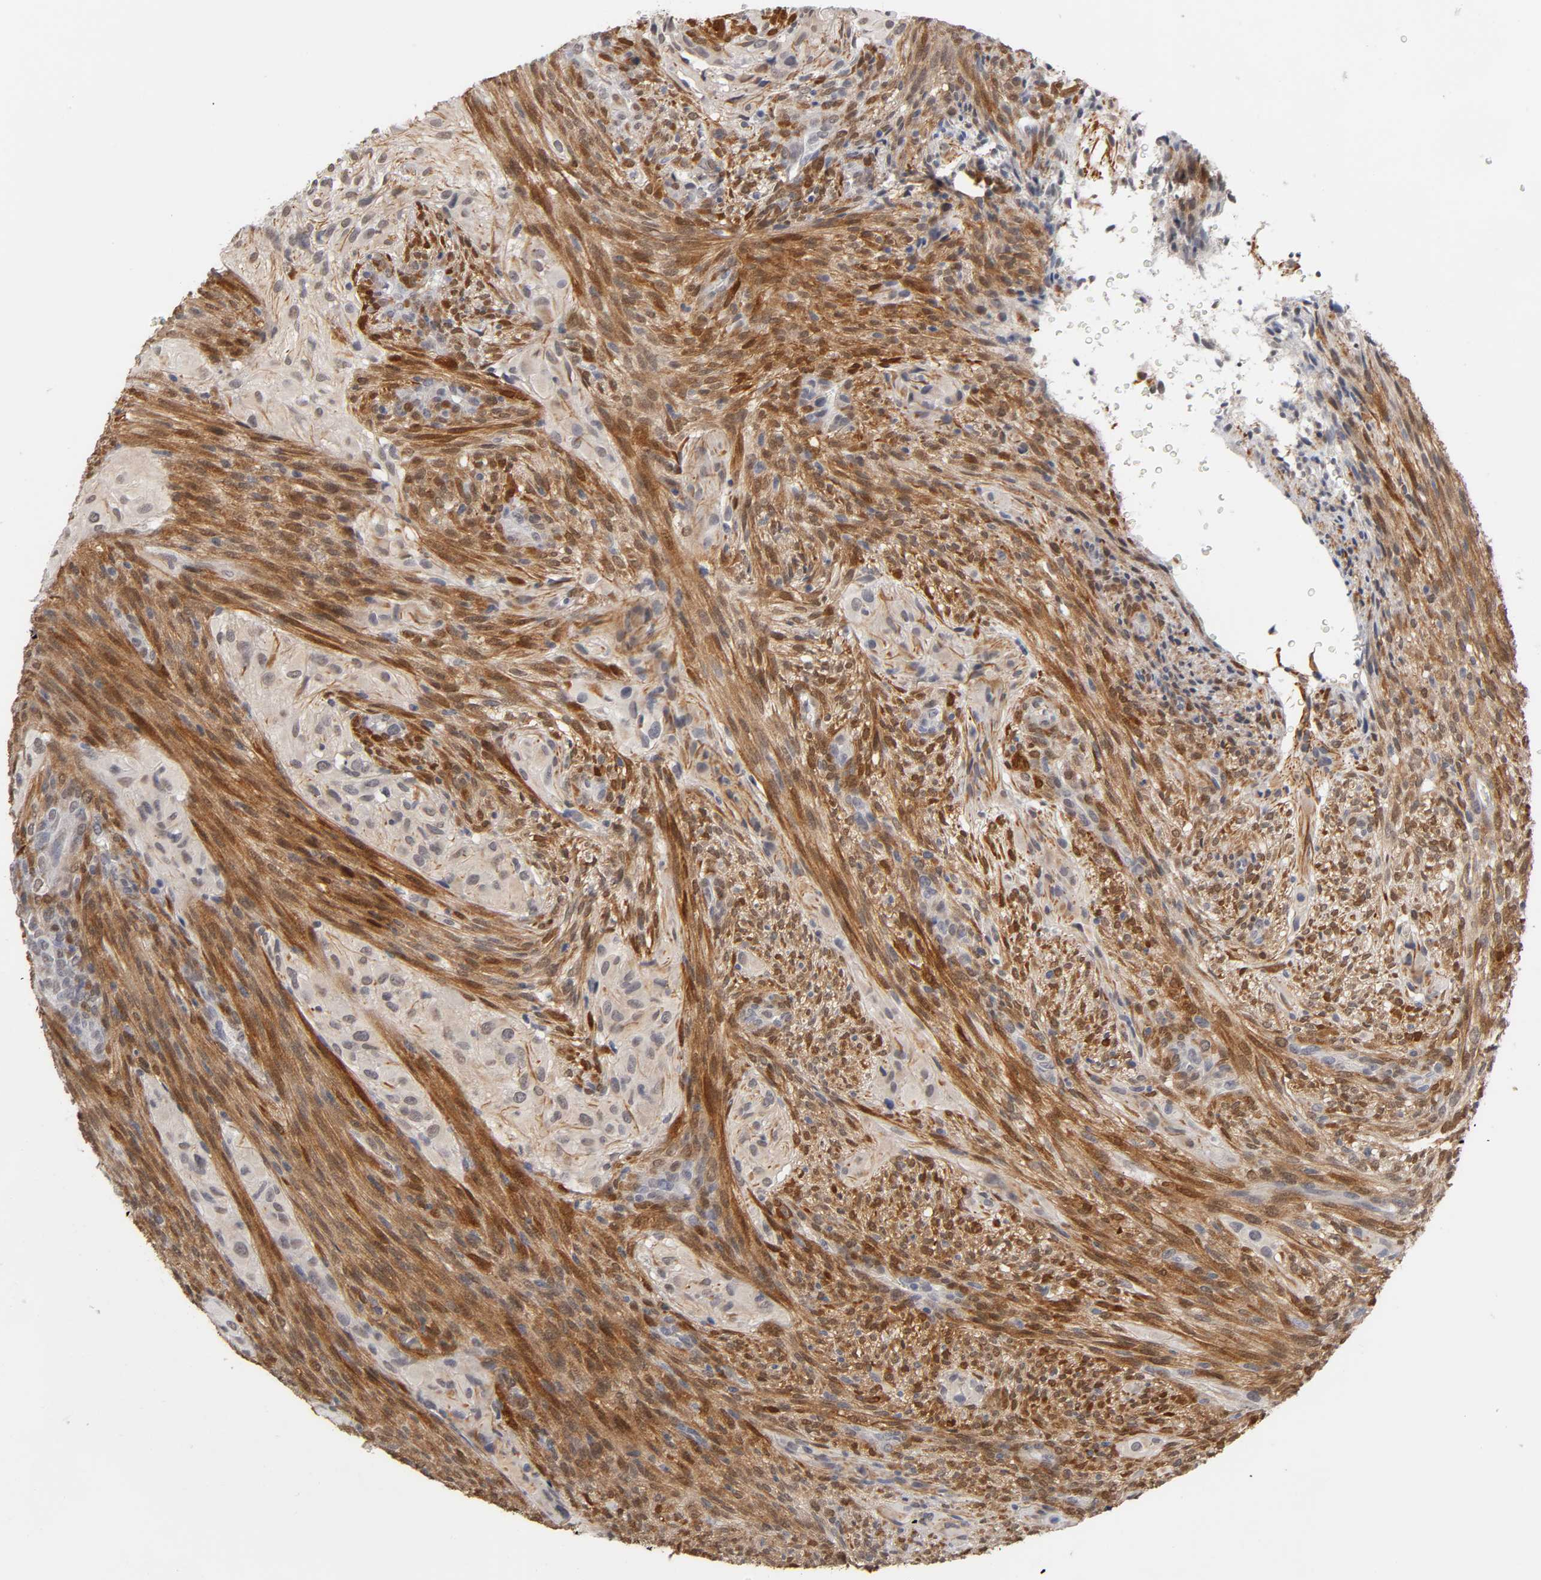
{"staining": {"intensity": "moderate", "quantity": ">75%", "location": "cytoplasmic/membranous,nuclear"}, "tissue": "glioma", "cell_type": "Tumor cells", "image_type": "cancer", "snomed": [{"axis": "morphology", "description": "Glioma, malignant, High grade"}, {"axis": "topography", "description": "Cerebral cortex"}], "caption": "Protein analysis of glioma tissue displays moderate cytoplasmic/membranous and nuclear positivity in about >75% of tumor cells.", "gene": "CRABP2", "patient": {"sex": "female", "age": 55}}